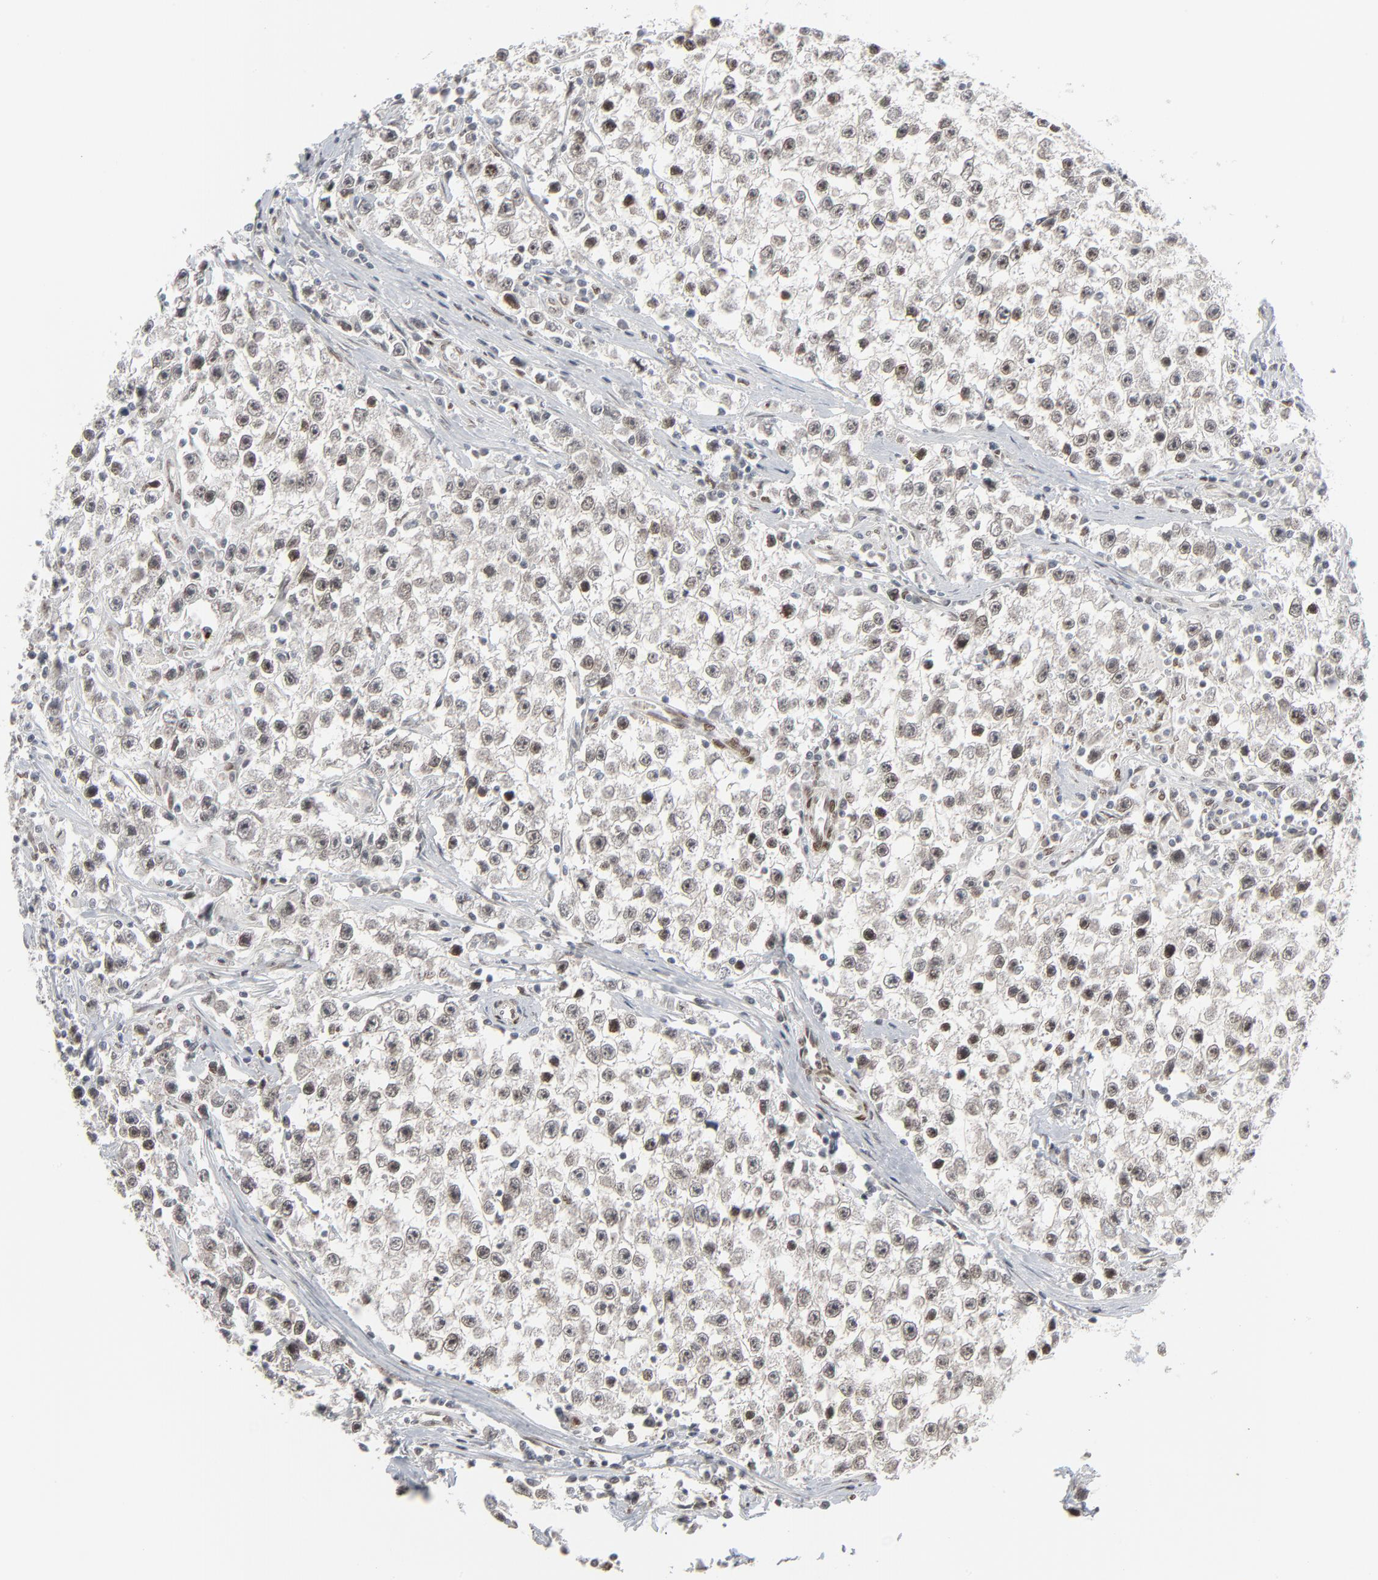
{"staining": {"intensity": "moderate", "quantity": "25%-75%", "location": "nuclear"}, "tissue": "testis cancer", "cell_type": "Tumor cells", "image_type": "cancer", "snomed": [{"axis": "morphology", "description": "Seminoma, NOS"}, {"axis": "topography", "description": "Testis"}], "caption": "This histopathology image shows immunohistochemistry (IHC) staining of human testis cancer (seminoma), with medium moderate nuclear positivity in approximately 25%-75% of tumor cells.", "gene": "CUX1", "patient": {"sex": "male", "age": 35}}